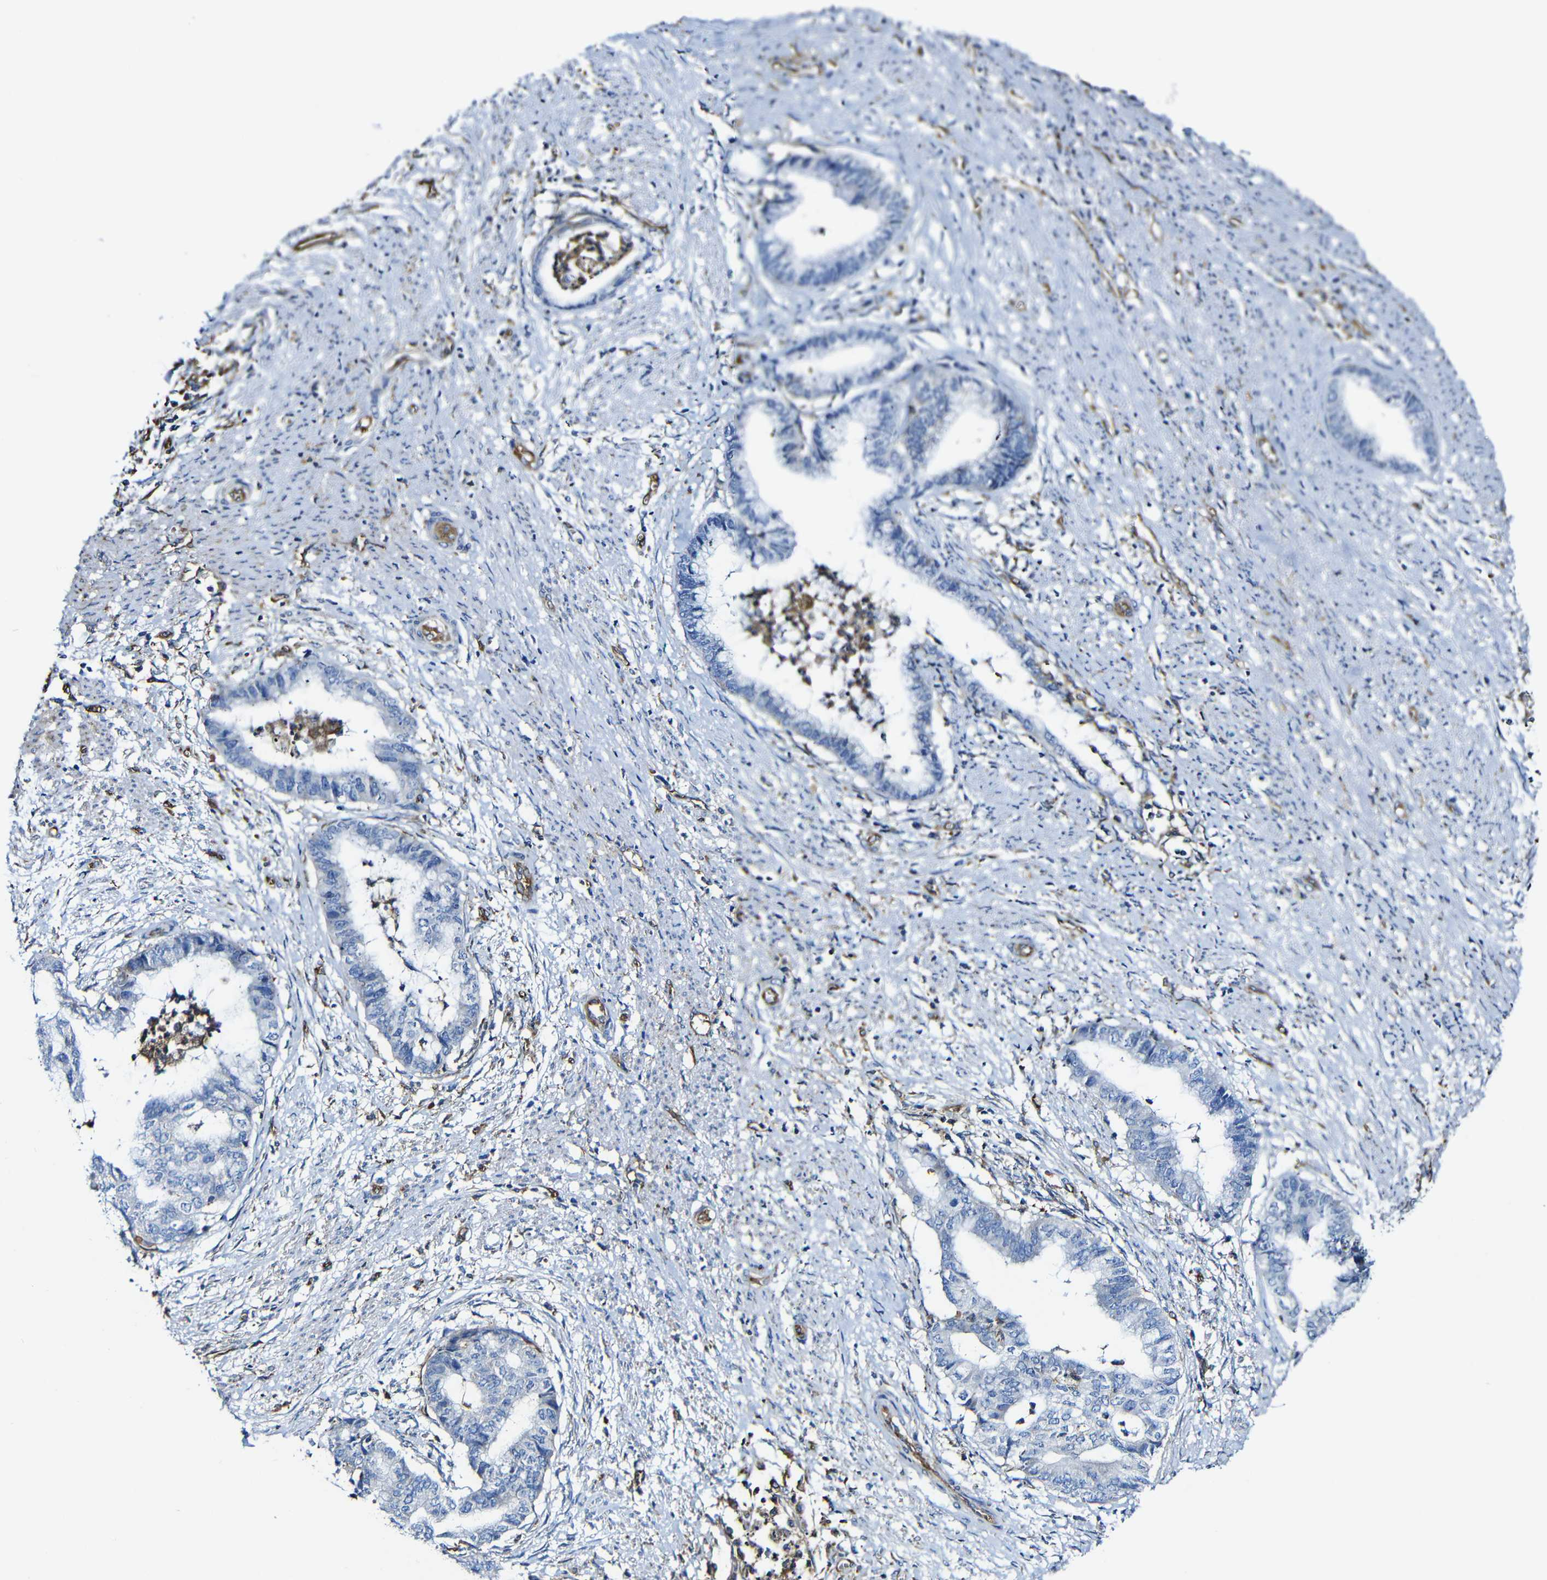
{"staining": {"intensity": "negative", "quantity": "none", "location": "none"}, "tissue": "endometrial cancer", "cell_type": "Tumor cells", "image_type": "cancer", "snomed": [{"axis": "morphology", "description": "Necrosis, NOS"}, {"axis": "morphology", "description": "Adenocarcinoma, NOS"}, {"axis": "topography", "description": "Endometrium"}], "caption": "Immunohistochemistry image of neoplastic tissue: endometrial cancer (adenocarcinoma) stained with DAB displays no significant protein staining in tumor cells. Nuclei are stained in blue.", "gene": "MSN", "patient": {"sex": "female", "age": 79}}